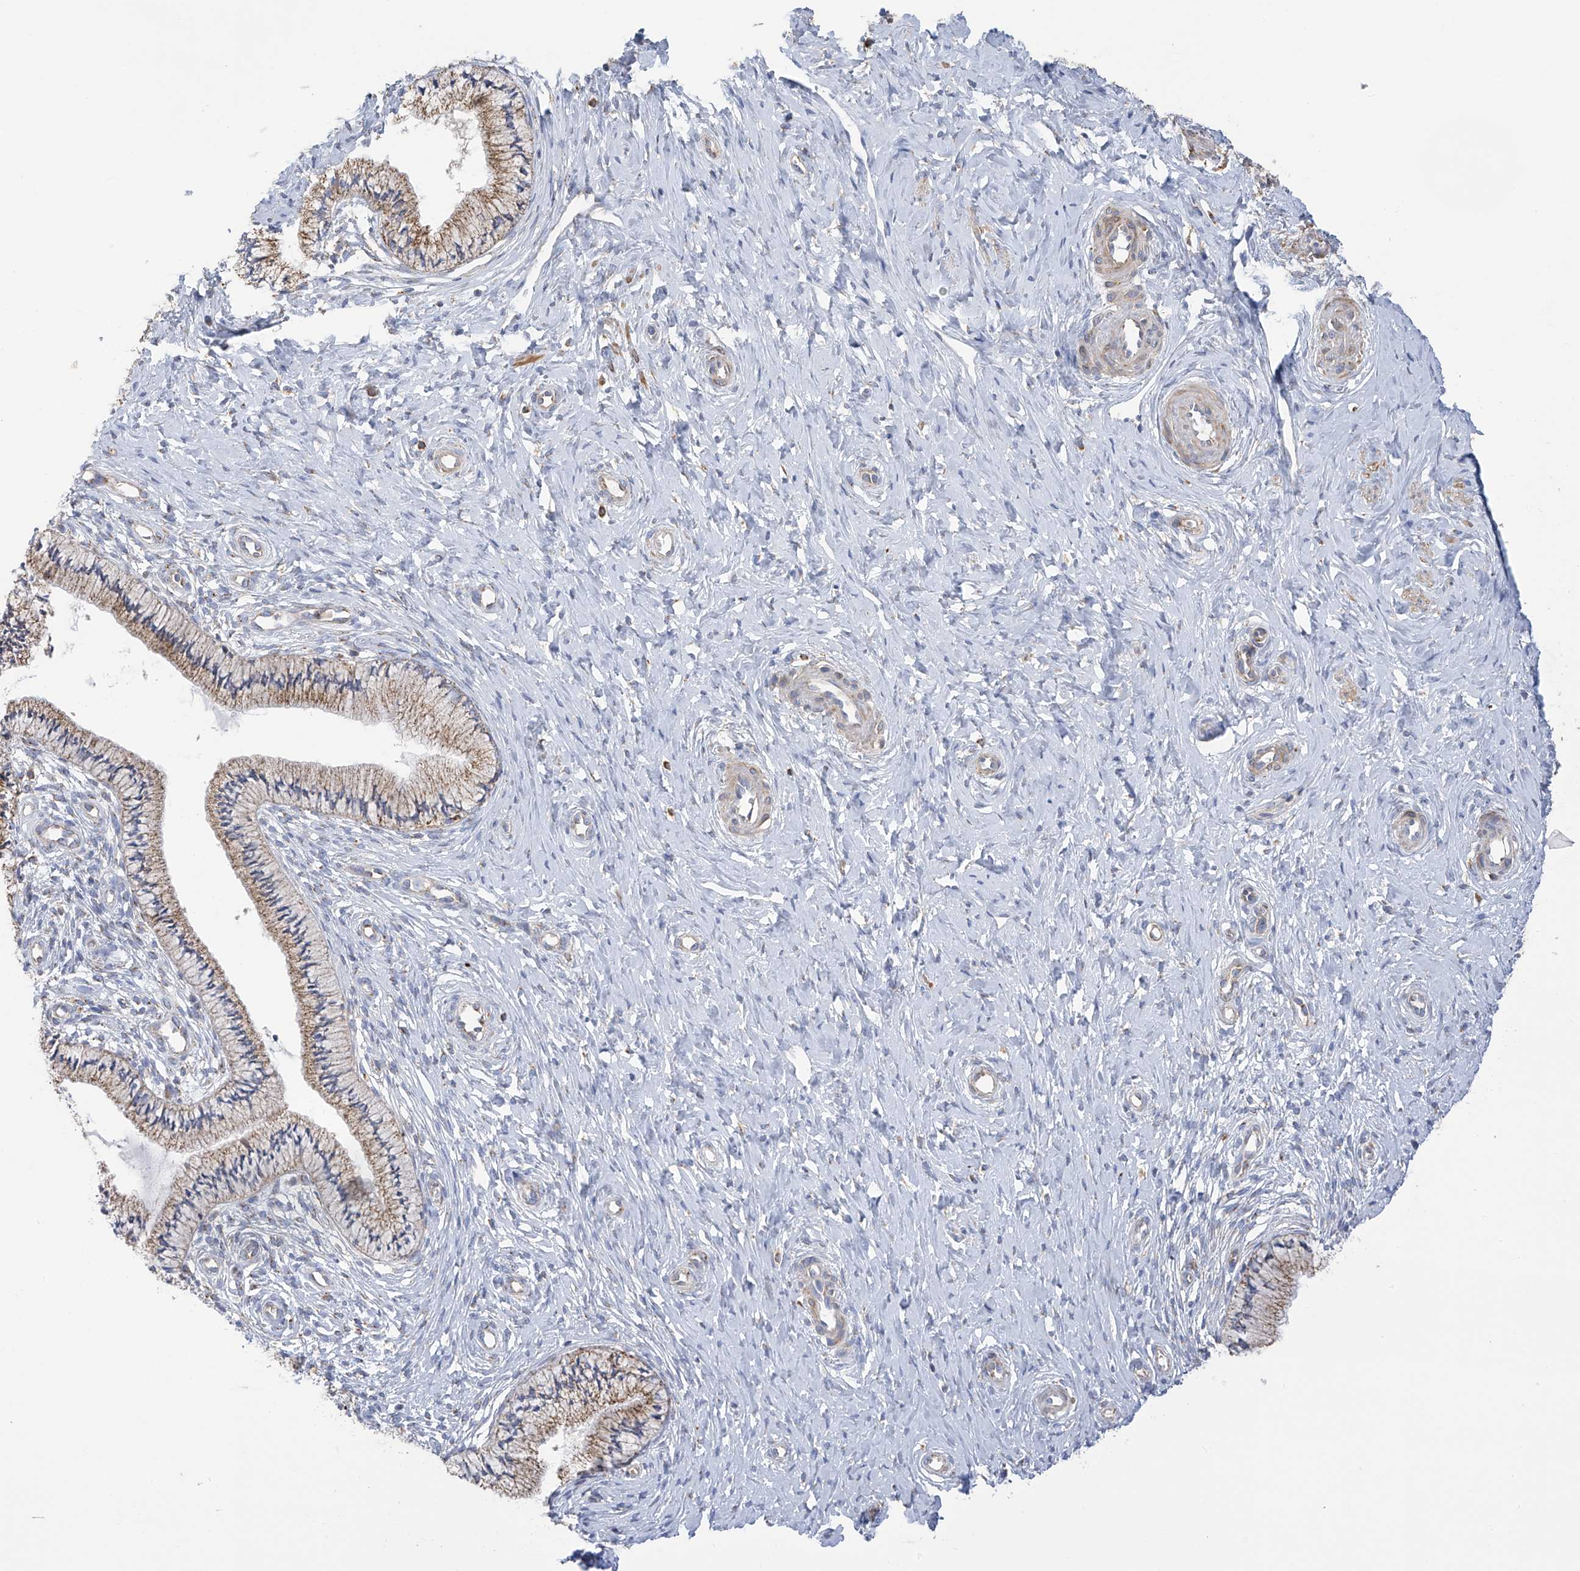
{"staining": {"intensity": "moderate", "quantity": "25%-75%", "location": "cytoplasmic/membranous"}, "tissue": "cervix", "cell_type": "Glandular cells", "image_type": "normal", "snomed": [{"axis": "morphology", "description": "Normal tissue, NOS"}, {"axis": "topography", "description": "Cervix"}], "caption": "A micrograph of cervix stained for a protein displays moderate cytoplasmic/membranous brown staining in glandular cells. The staining is performed using DAB brown chromogen to label protein expression. The nuclei are counter-stained blue using hematoxylin.", "gene": "ITM2B", "patient": {"sex": "female", "age": 36}}